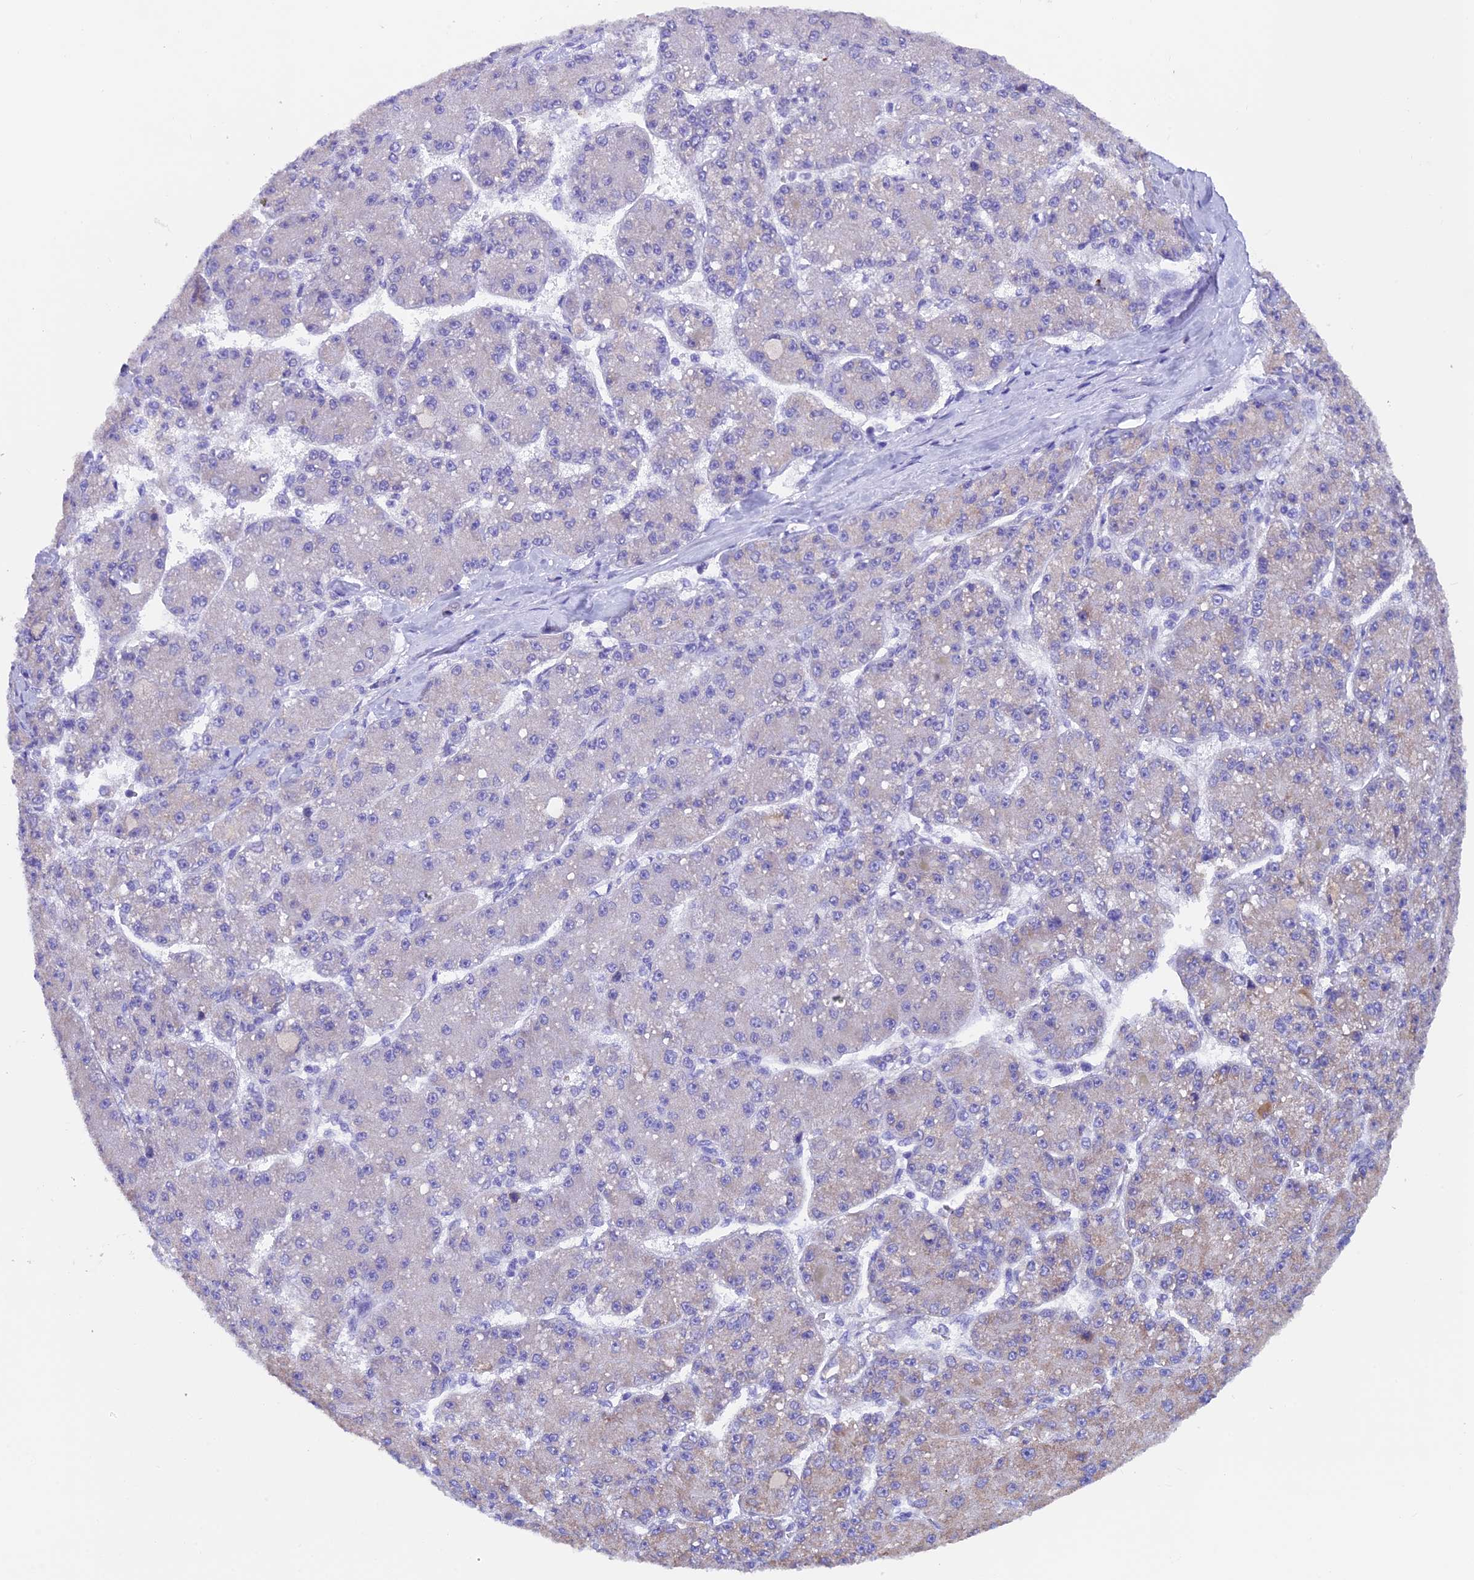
{"staining": {"intensity": "negative", "quantity": "none", "location": "none"}, "tissue": "liver cancer", "cell_type": "Tumor cells", "image_type": "cancer", "snomed": [{"axis": "morphology", "description": "Carcinoma, Hepatocellular, NOS"}, {"axis": "topography", "description": "Liver"}], "caption": "IHC of human liver hepatocellular carcinoma exhibits no positivity in tumor cells.", "gene": "SLC8B1", "patient": {"sex": "male", "age": 67}}